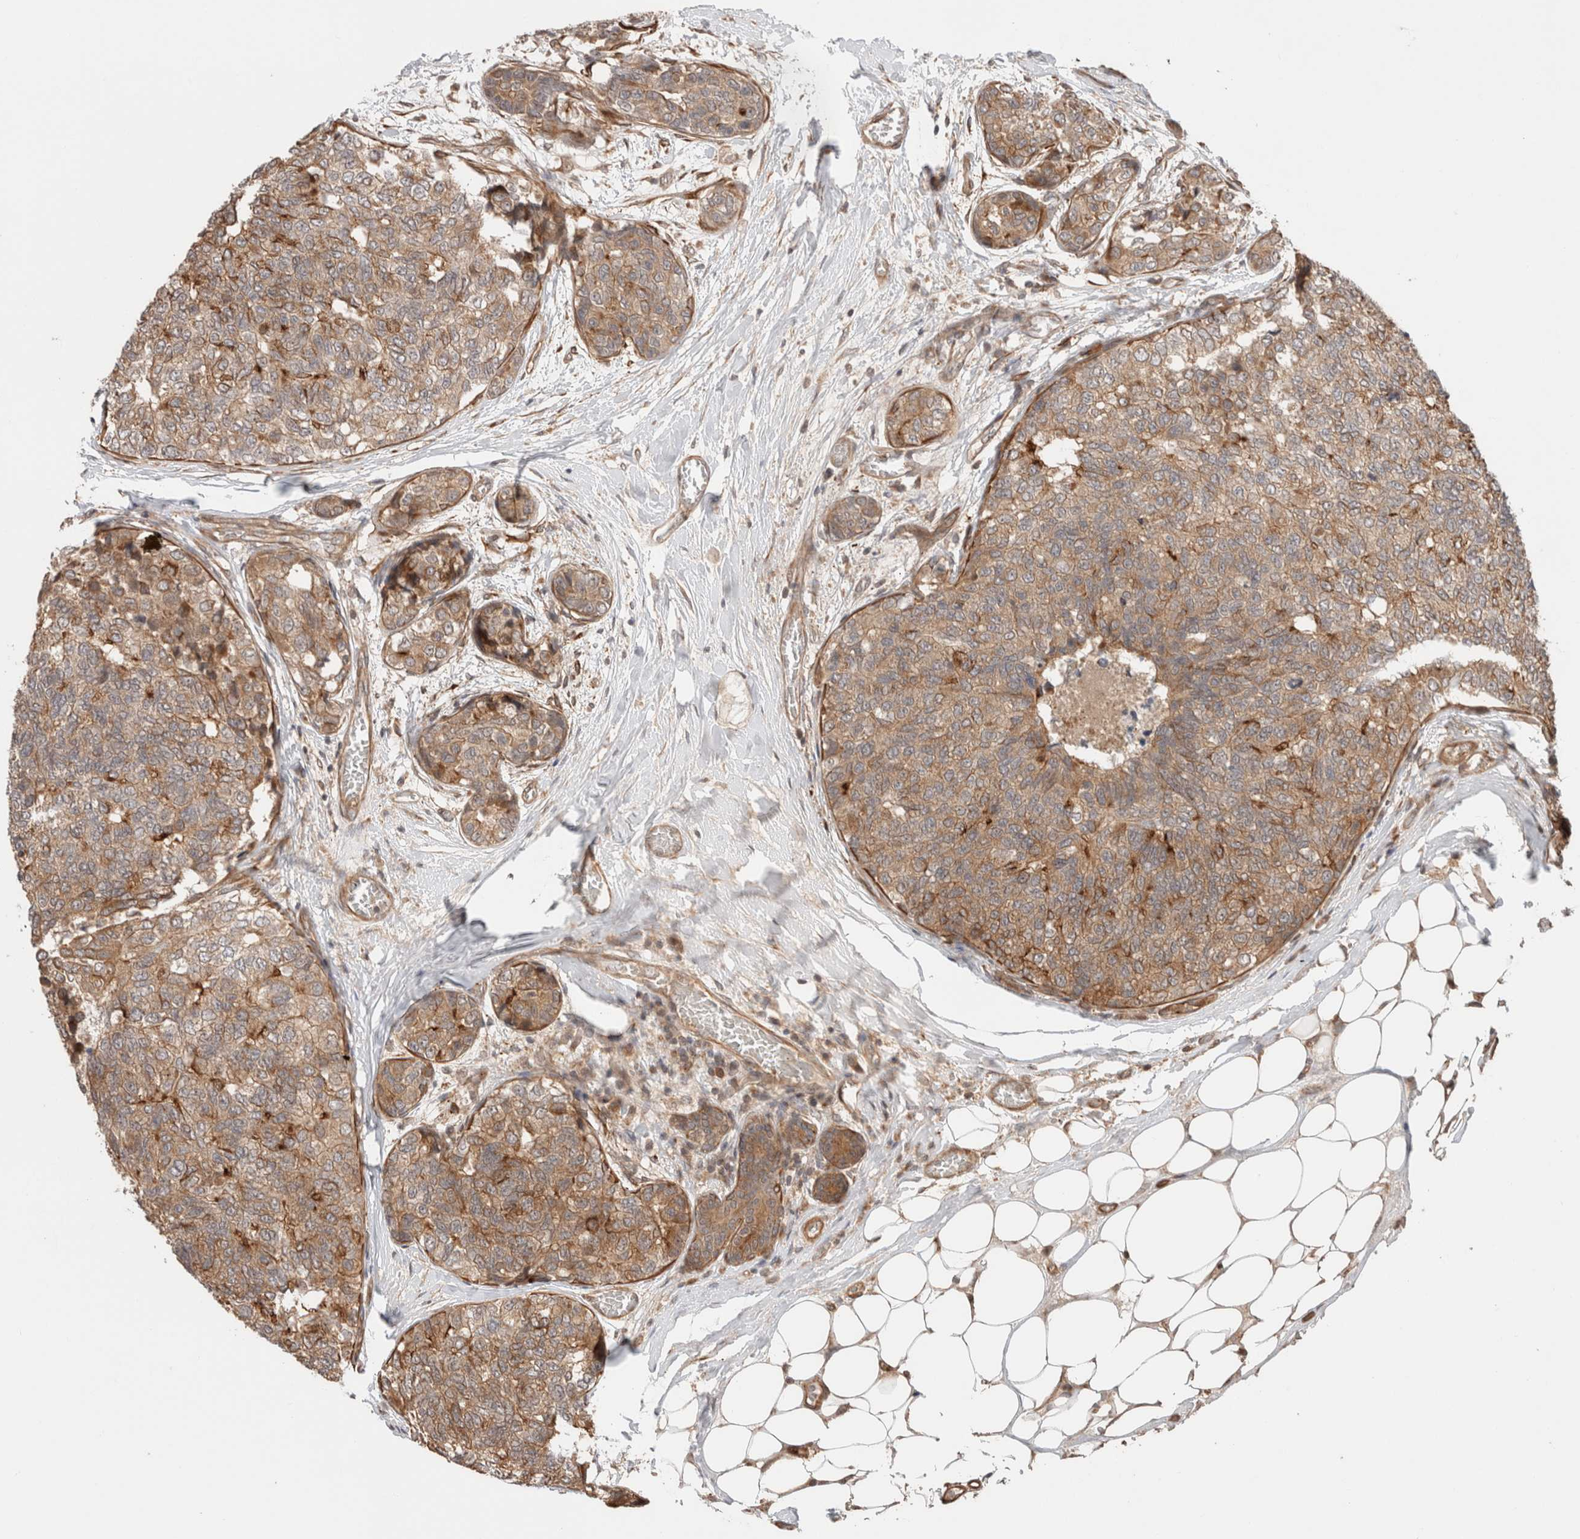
{"staining": {"intensity": "moderate", "quantity": ">75%", "location": "cytoplasmic/membranous"}, "tissue": "breast cancer", "cell_type": "Tumor cells", "image_type": "cancer", "snomed": [{"axis": "morphology", "description": "Normal tissue, NOS"}, {"axis": "morphology", "description": "Duct carcinoma"}, {"axis": "topography", "description": "Breast"}], "caption": "Intraductal carcinoma (breast) stained for a protein shows moderate cytoplasmic/membranous positivity in tumor cells.", "gene": "ZNF649", "patient": {"sex": "female", "age": 43}}